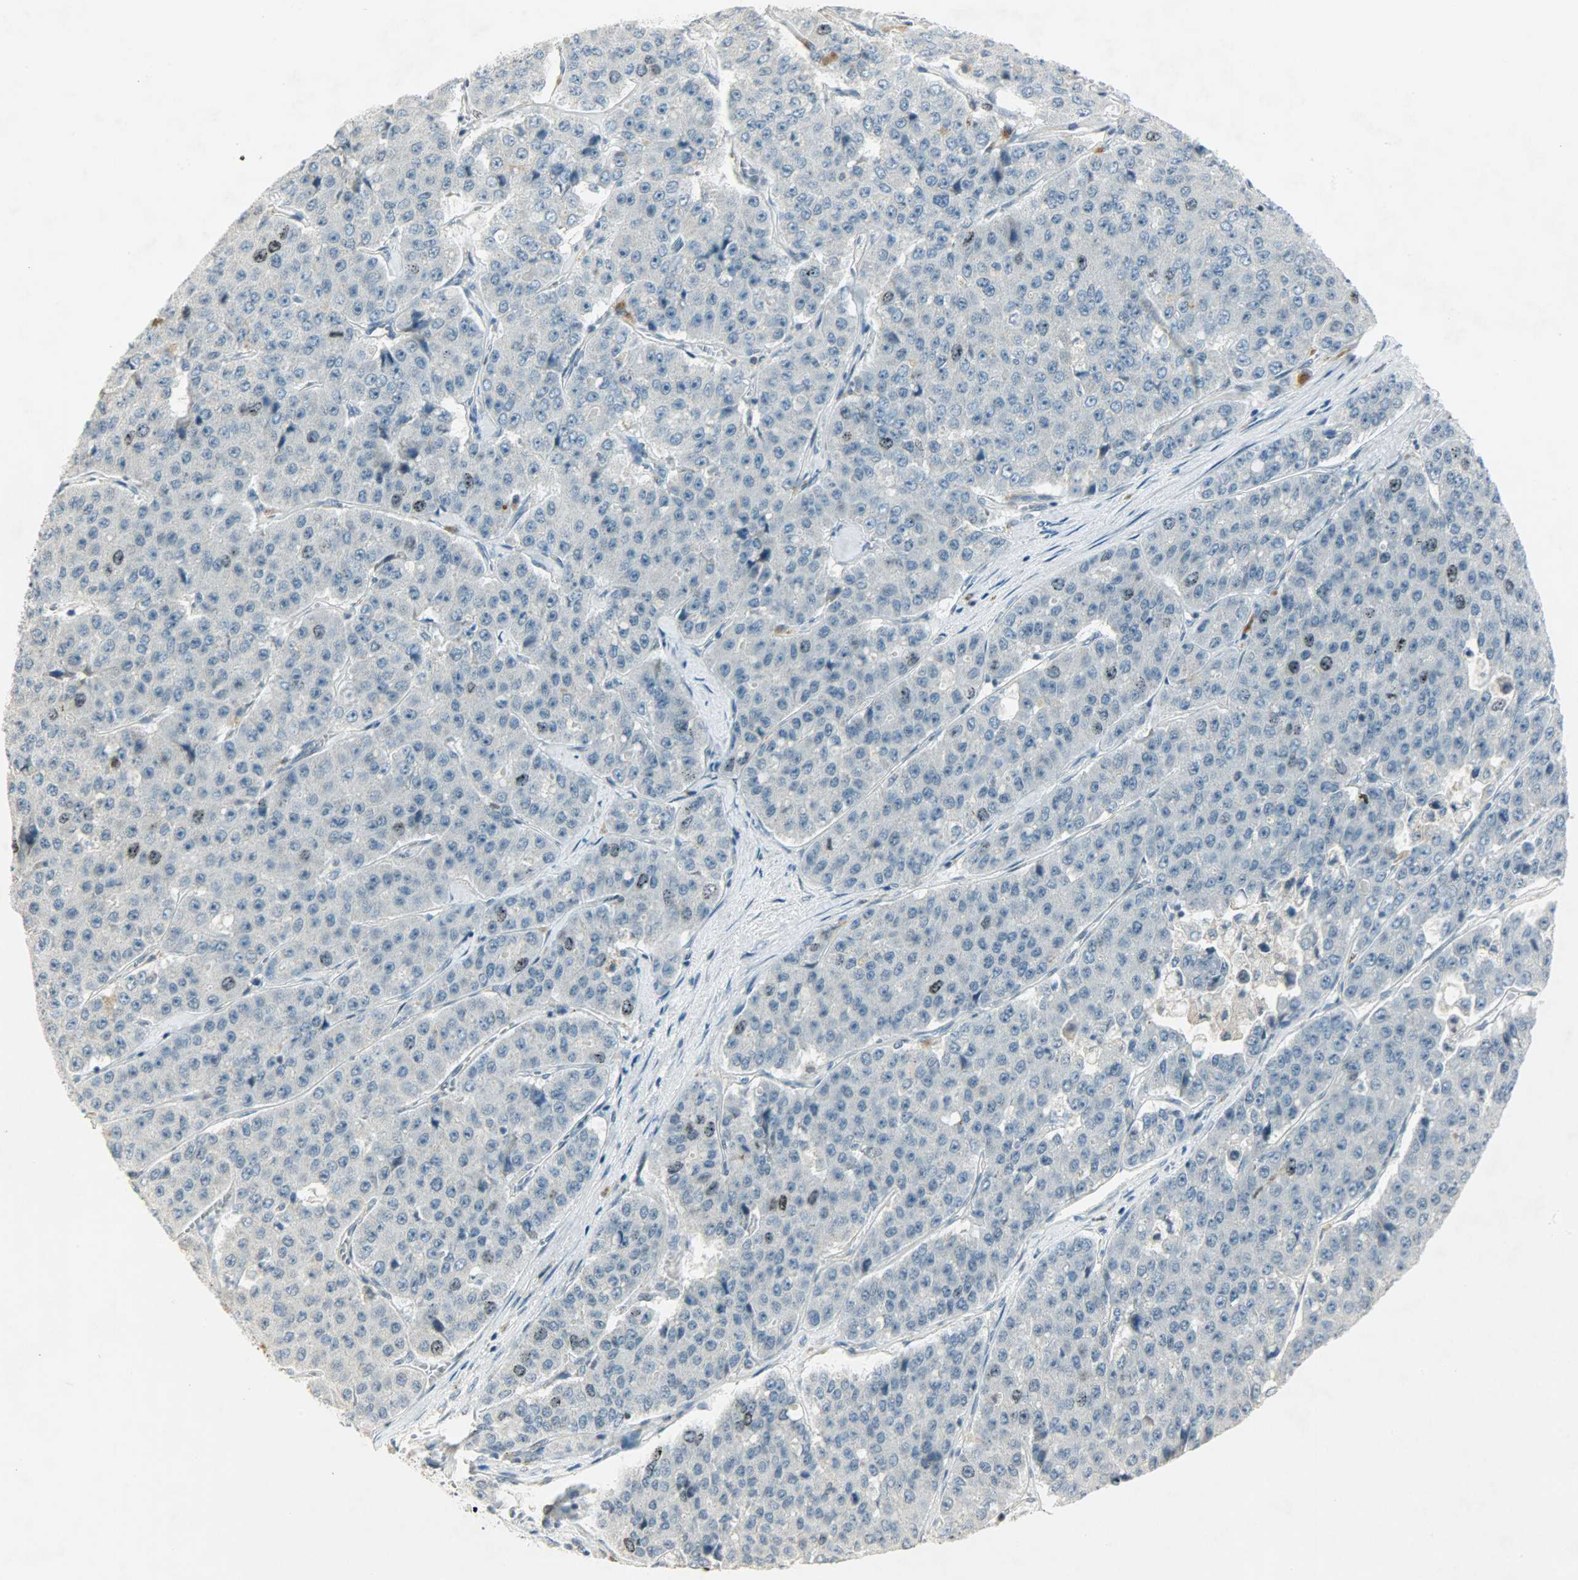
{"staining": {"intensity": "weak", "quantity": "<25%", "location": "nuclear"}, "tissue": "pancreatic cancer", "cell_type": "Tumor cells", "image_type": "cancer", "snomed": [{"axis": "morphology", "description": "Adenocarcinoma, NOS"}, {"axis": "topography", "description": "Pancreas"}], "caption": "Adenocarcinoma (pancreatic) was stained to show a protein in brown. There is no significant positivity in tumor cells.", "gene": "AURKB", "patient": {"sex": "male", "age": 50}}